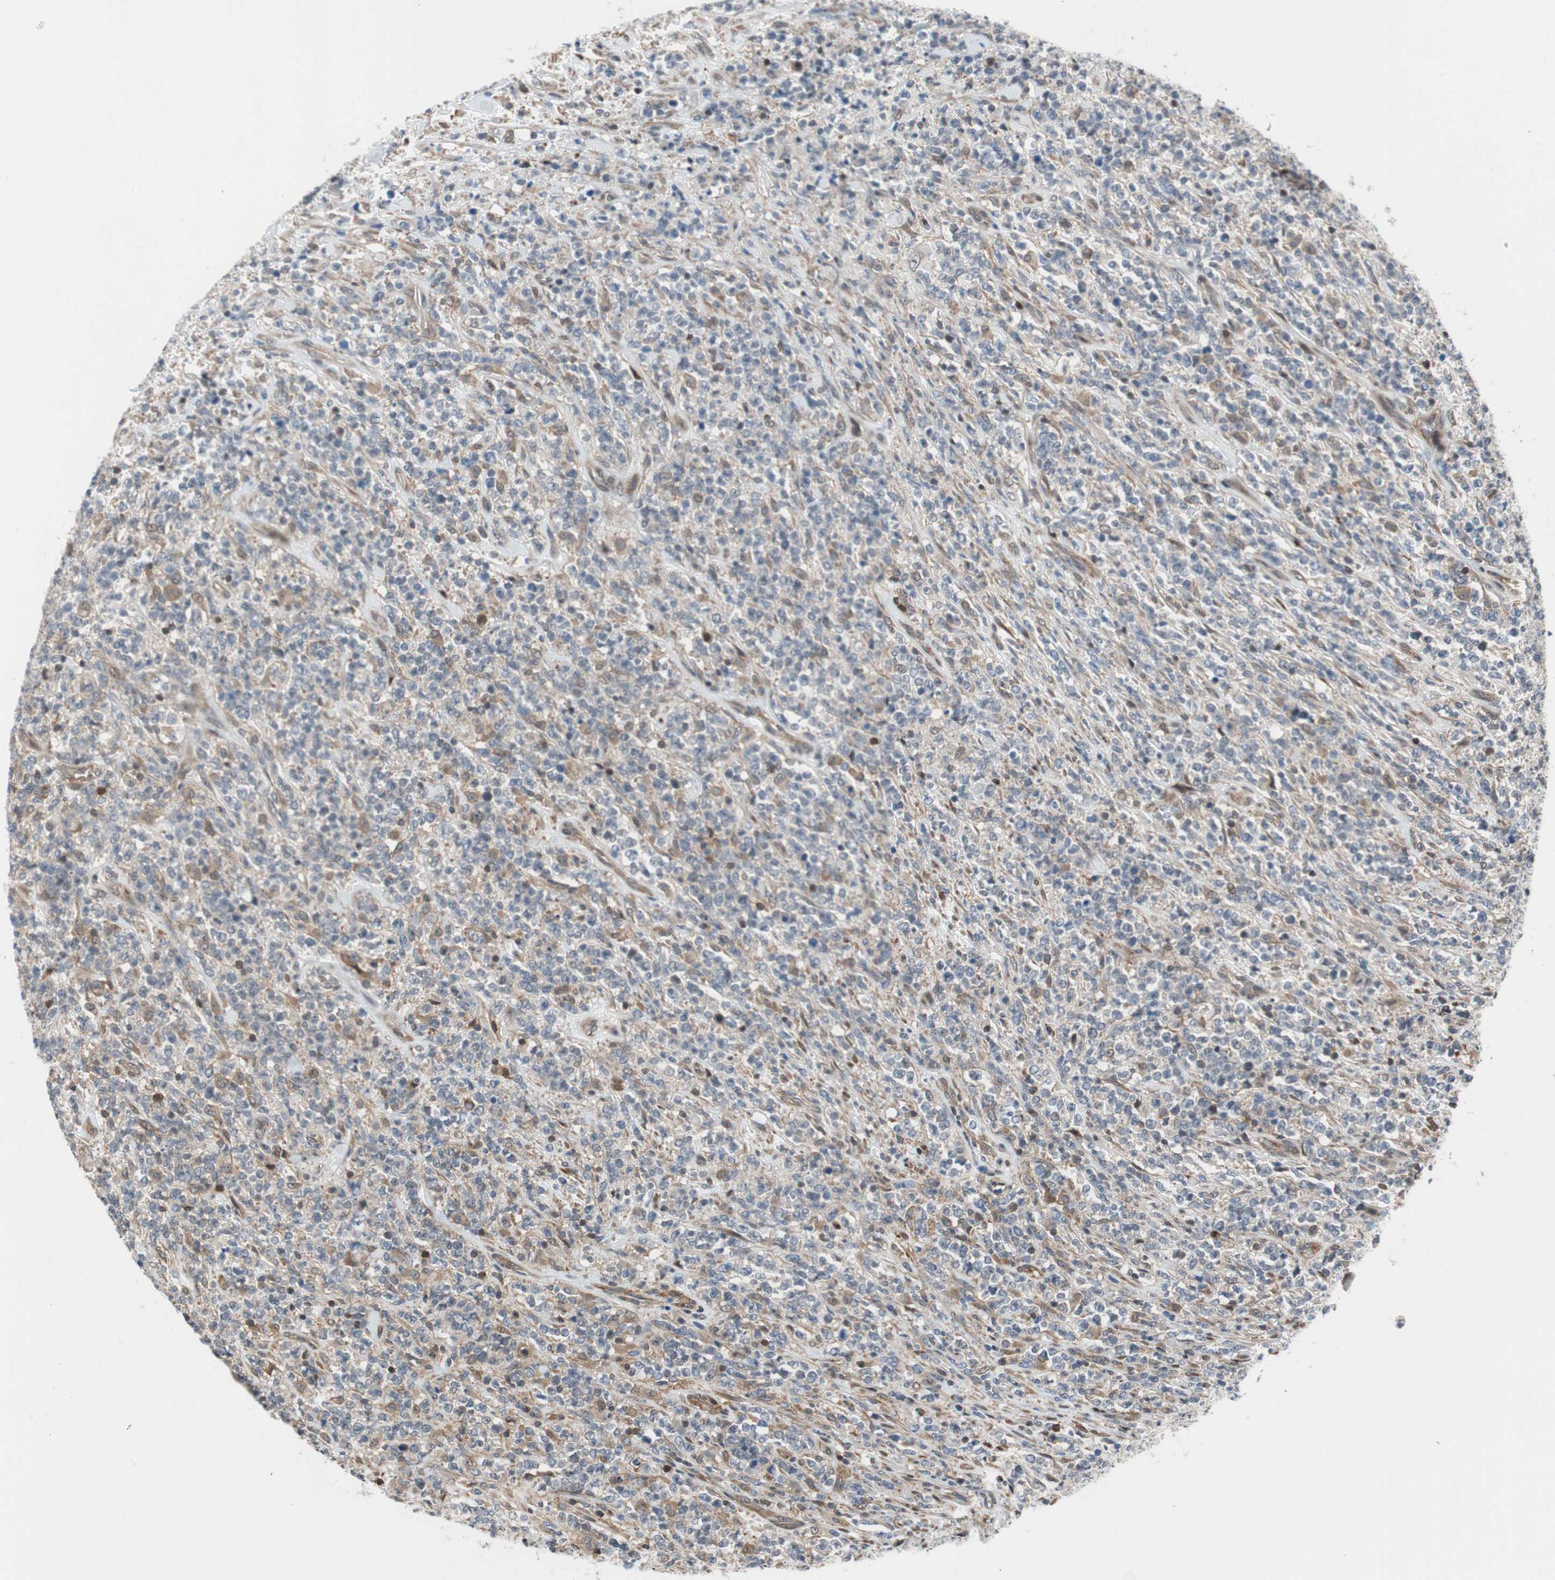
{"staining": {"intensity": "moderate", "quantity": "<25%", "location": "cytoplasmic/membranous"}, "tissue": "lymphoma", "cell_type": "Tumor cells", "image_type": "cancer", "snomed": [{"axis": "morphology", "description": "Malignant lymphoma, non-Hodgkin's type, High grade"}, {"axis": "topography", "description": "Soft tissue"}], "caption": "Protein analysis of malignant lymphoma, non-Hodgkin's type (high-grade) tissue demonstrates moderate cytoplasmic/membranous staining in about <25% of tumor cells.", "gene": "ZNF512B", "patient": {"sex": "male", "age": 18}}